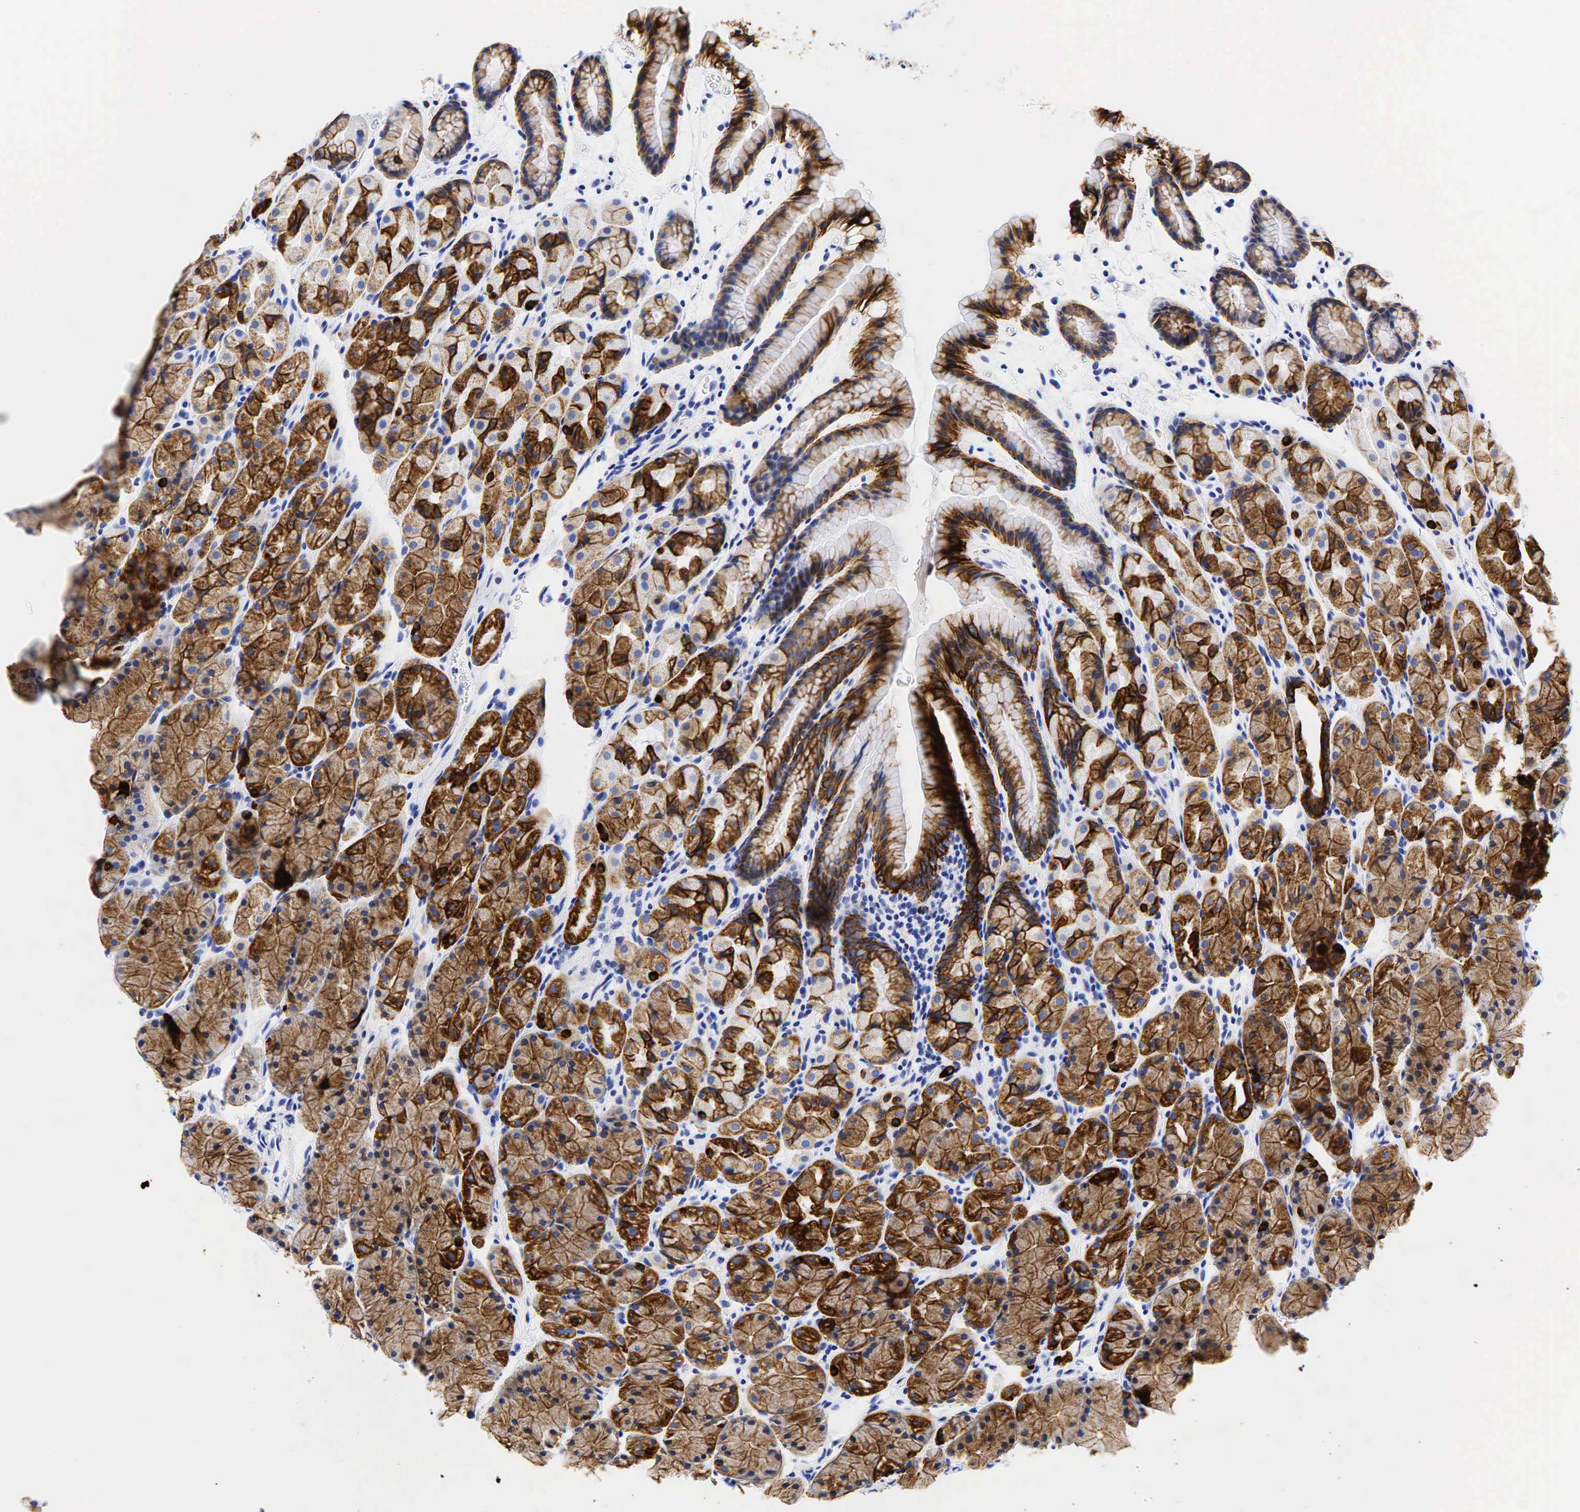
{"staining": {"intensity": "strong", "quantity": ">75%", "location": "cytoplasmic/membranous"}, "tissue": "stomach", "cell_type": "Glandular cells", "image_type": "normal", "snomed": [{"axis": "morphology", "description": "Adenocarcinoma, NOS"}, {"axis": "topography", "description": "Stomach, upper"}], "caption": "Human stomach stained with a brown dye demonstrates strong cytoplasmic/membranous positive positivity in approximately >75% of glandular cells.", "gene": "KRT18", "patient": {"sex": "male", "age": 47}}